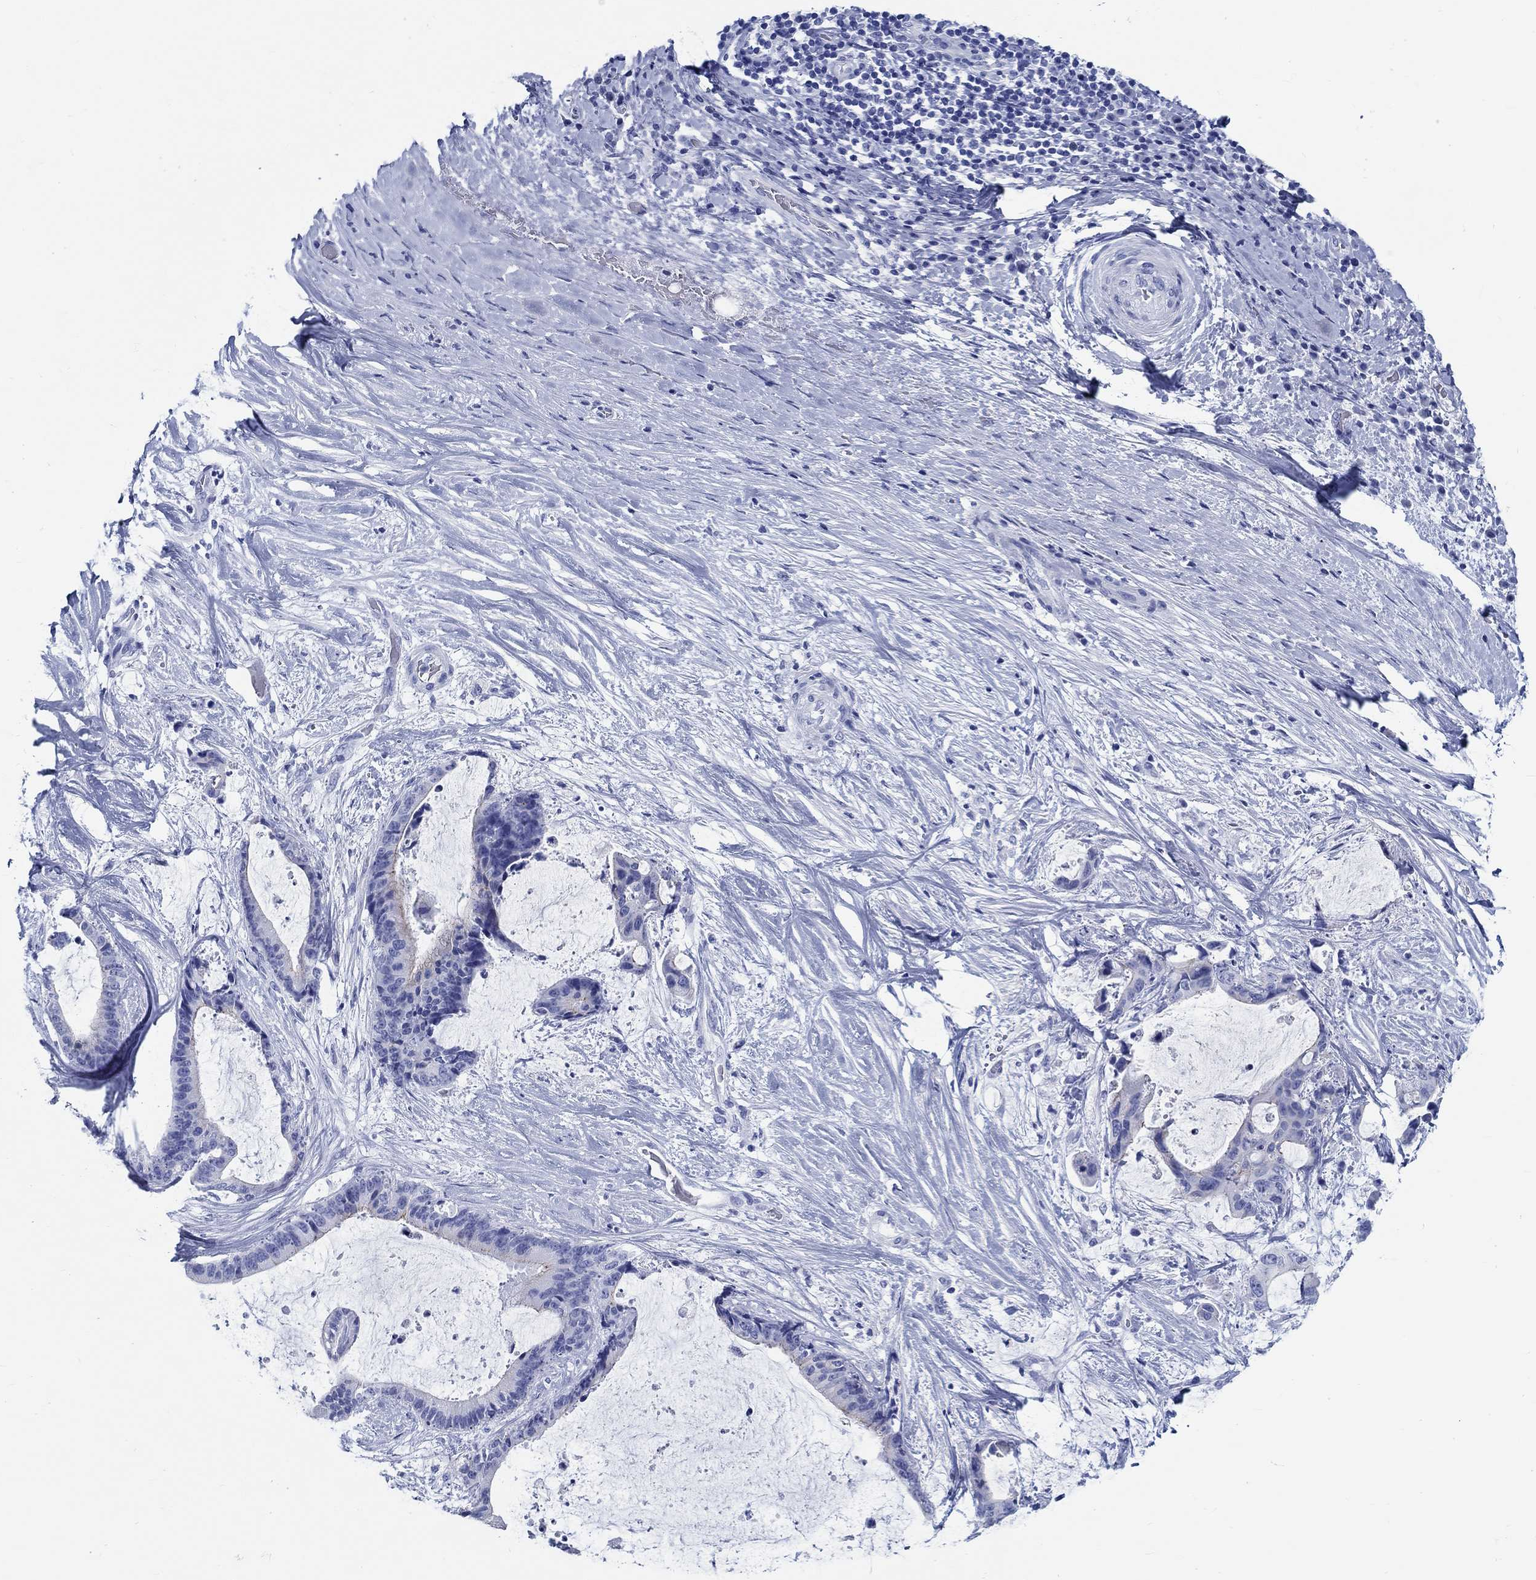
{"staining": {"intensity": "negative", "quantity": "none", "location": "none"}, "tissue": "liver cancer", "cell_type": "Tumor cells", "image_type": "cancer", "snomed": [{"axis": "morphology", "description": "Cholangiocarcinoma"}, {"axis": "topography", "description": "Liver"}], "caption": "The immunohistochemistry (IHC) image has no significant expression in tumor cells of liver cancer tissue. (Stains: DAB immunohistochemistry (IHC) with hematoxylin counter stain, Microscopy: brightfield microscopy at high magnification).", "gene": "RD3L", "patient": {"sex": "female", "age": 73}}